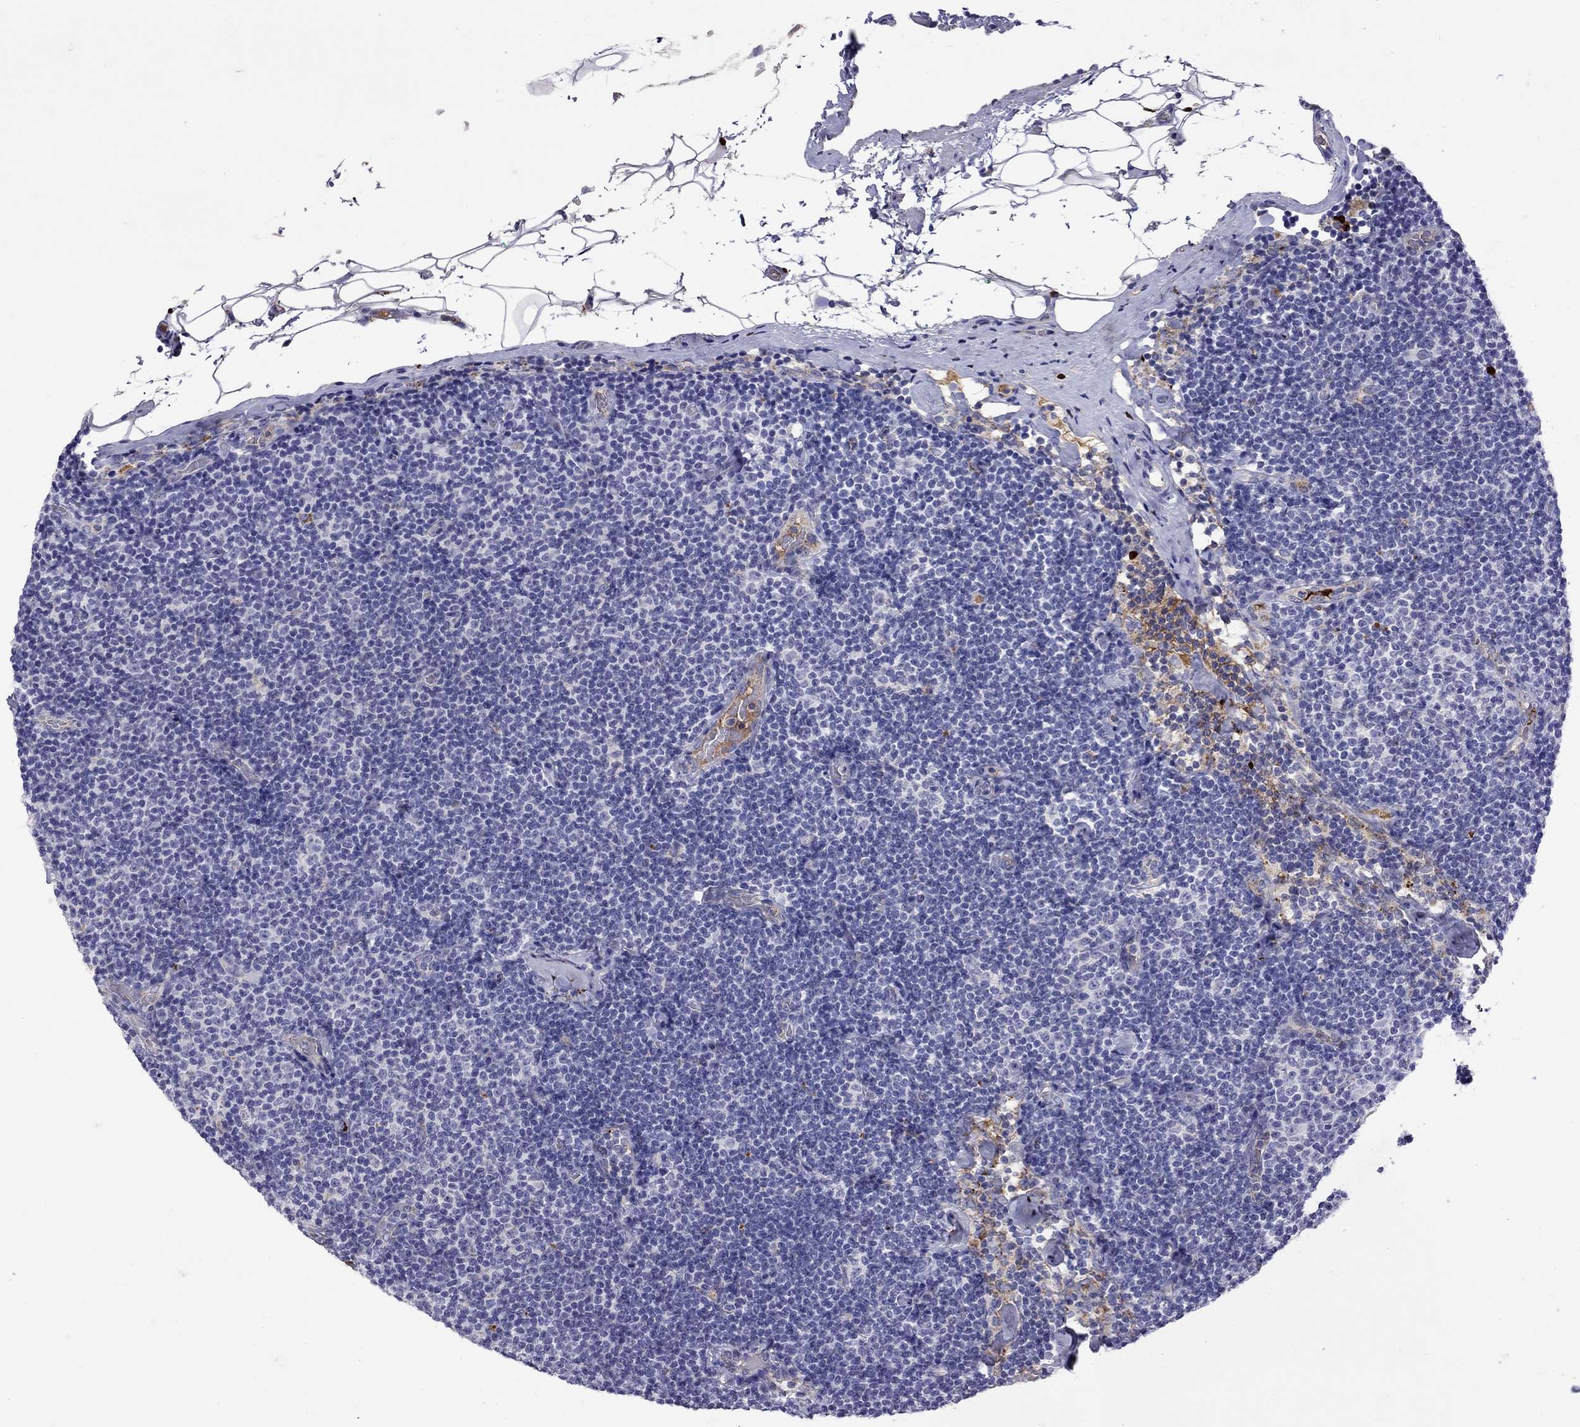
{"staining": {"intensity": "negative", "quantity": "none", "location": "none"}, "tissue": "lymphoma", "cell_type": "Tumor cells", "image_type": "cancer", "snomed": [{"axis": "morphology", "description": "Malignant lymphoma, non-Hodgkin's type, Low grade"}, {"axis": "topography", "description": "Lymph node"}], "caption": "DAB (3,3'-diaminobenzidine) immunohistochemical staining of lymphoma demonstrates no significant staining in tumor cells.", "gene": "SERPINA3", "patient": {"sex": "male", "age": 81}}